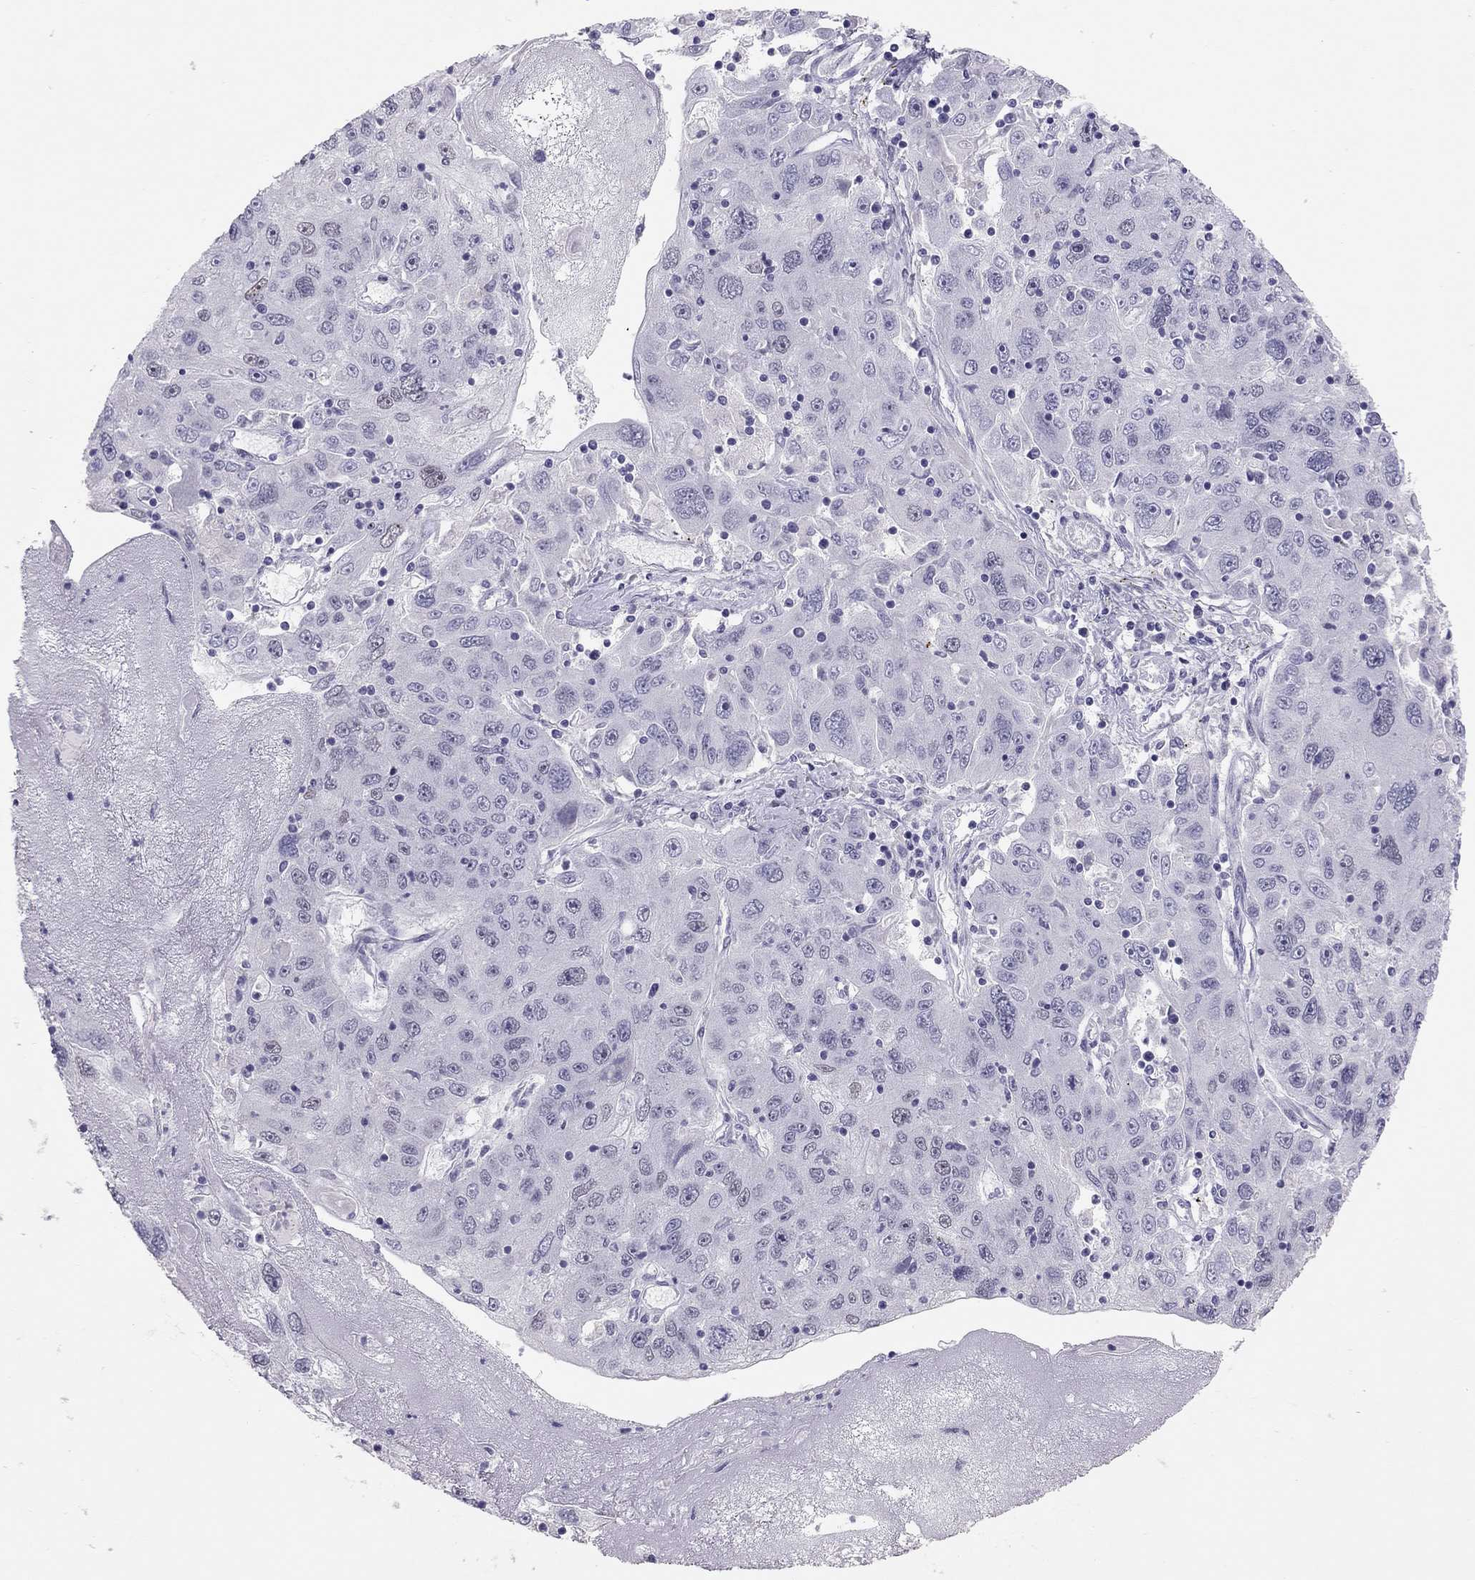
{"staining": {"intensity": "negative", "quantity": "none", "location": "none"}, "tissue": "stomach cancer", "cell_type": "Tumor cells", "image_type": "cancer", "snomed": [{"axis": "morphology", "description": "Adenocarcinoma, NOS"}, {"axis": "topography", "description": "Stomach"}], "caption": "Tumor cells are negative for brown protein staining in stomach cancer. (Brightfield microscopy of DAB immunohistochemistry (IHC) at high magnification).", "gene": "PHOX2A", "patient": {"sex": "male", "age": 56}}